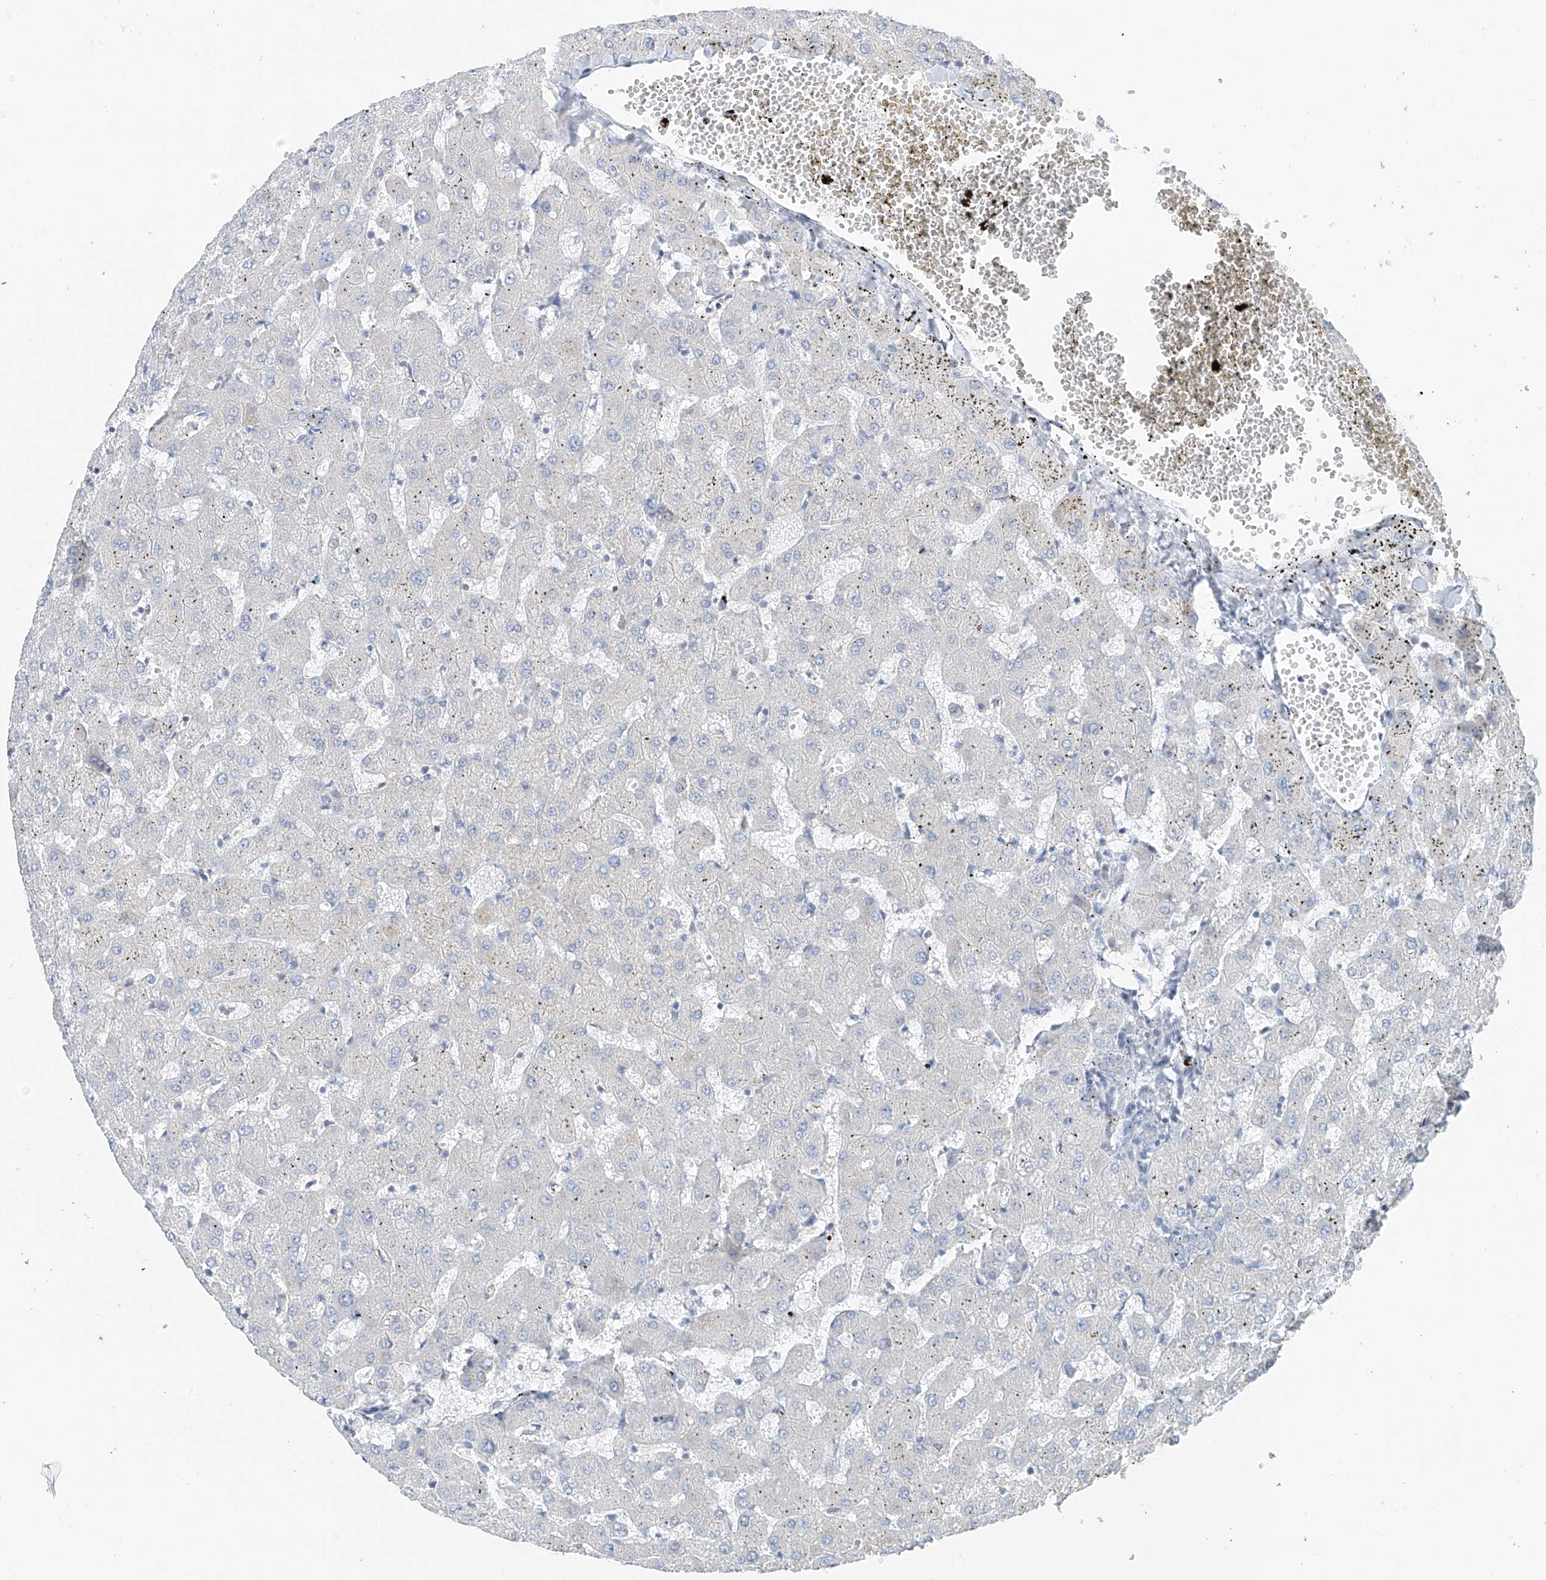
{"staining": {"intensity": "negative", "quantity": "none", "location": "none"}, "tissue": "liver", "cell_type": "Cholangiocytes", "image_type": "normal", "snomed": [{"axis": "morphology", "description": "Normal tissue, NOS"}, {"axis": "topography", "description": "Liver"}], "caption": "High power microscopy histopathology image of an immunohistochemistry photomicrograph of normal liver, revealing no significant staining in cholangiocytes.", "gene": "POMGNT2", "patient": {"sex": "female", "age": 63}}